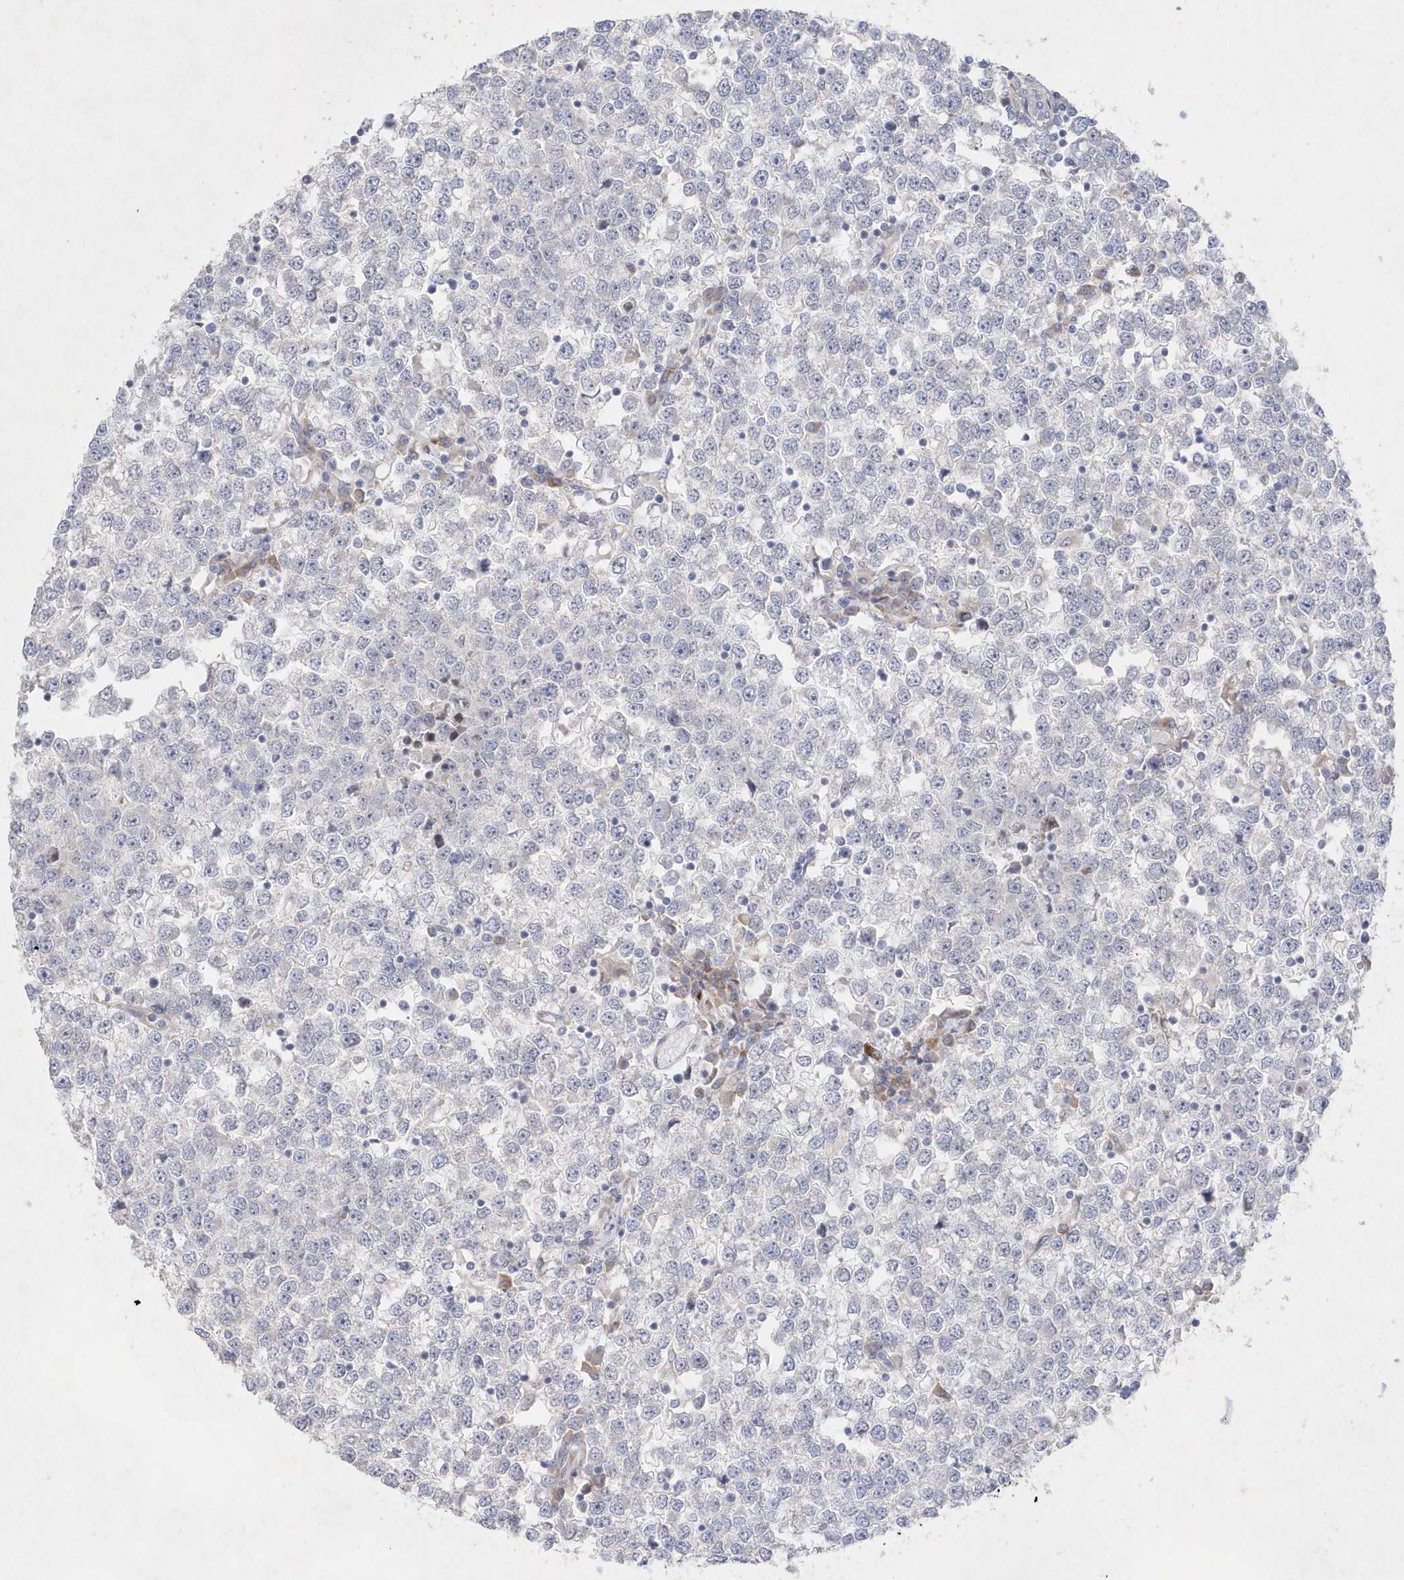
{"staining": {"intensity": "negative", "quantity": "none", "location": "none"}, "tissue": "testis cancer", "cell_type": "Tumor cells", "image_type": "cancer", "snomed": [{"axis": "morphology", "description": "Seminoma, NOS"}, {"axis": "topography", "description": "Testis"}], "caption": "This histopathology image is of testis seminoma stained with immunohistochemistry to label a protein in brown with the nuclei are counter-stained blue. There is no positivity in tumor cells.", "gene": "TMEM132B", "patient": {"sex": "male", "age": 65}}